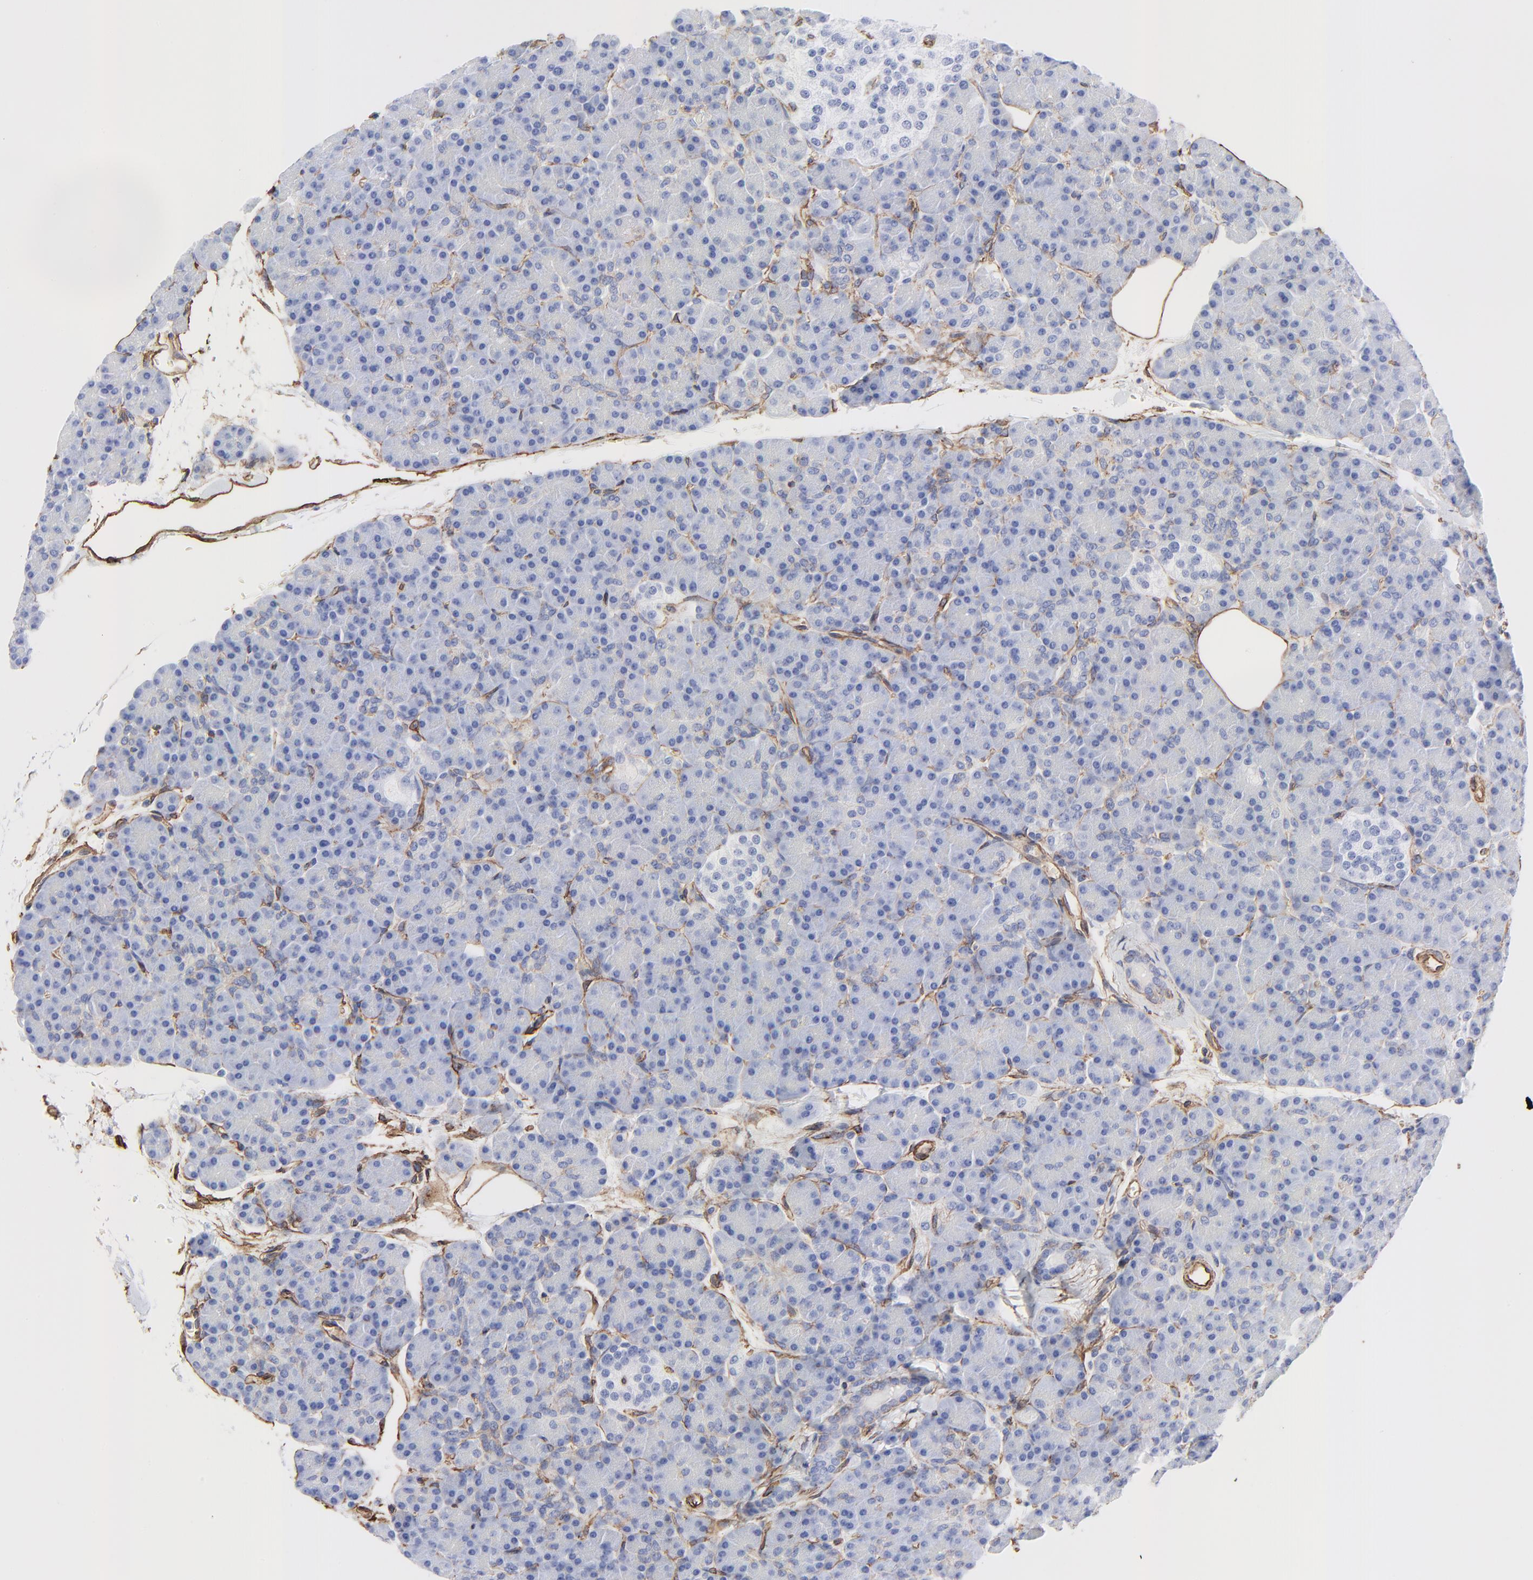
{"staining": {"intensity": "negative", "quantity": "none", "location": "none"}, "tissue": "pancreas", "cell_type": "Exocrine glandular cells", "image_type": "normal", "snomed": [{"axis": "morphology", "description": "Normal tissue, NOS"}, {"axis": "topography", "description": "Pancreas"}], "caption": "The photomicrograph reveals no staining of exocrine glandular cells in benign pancreas.", "gene": "CAV1", "patient": {"sex": "female", "age": 43}}